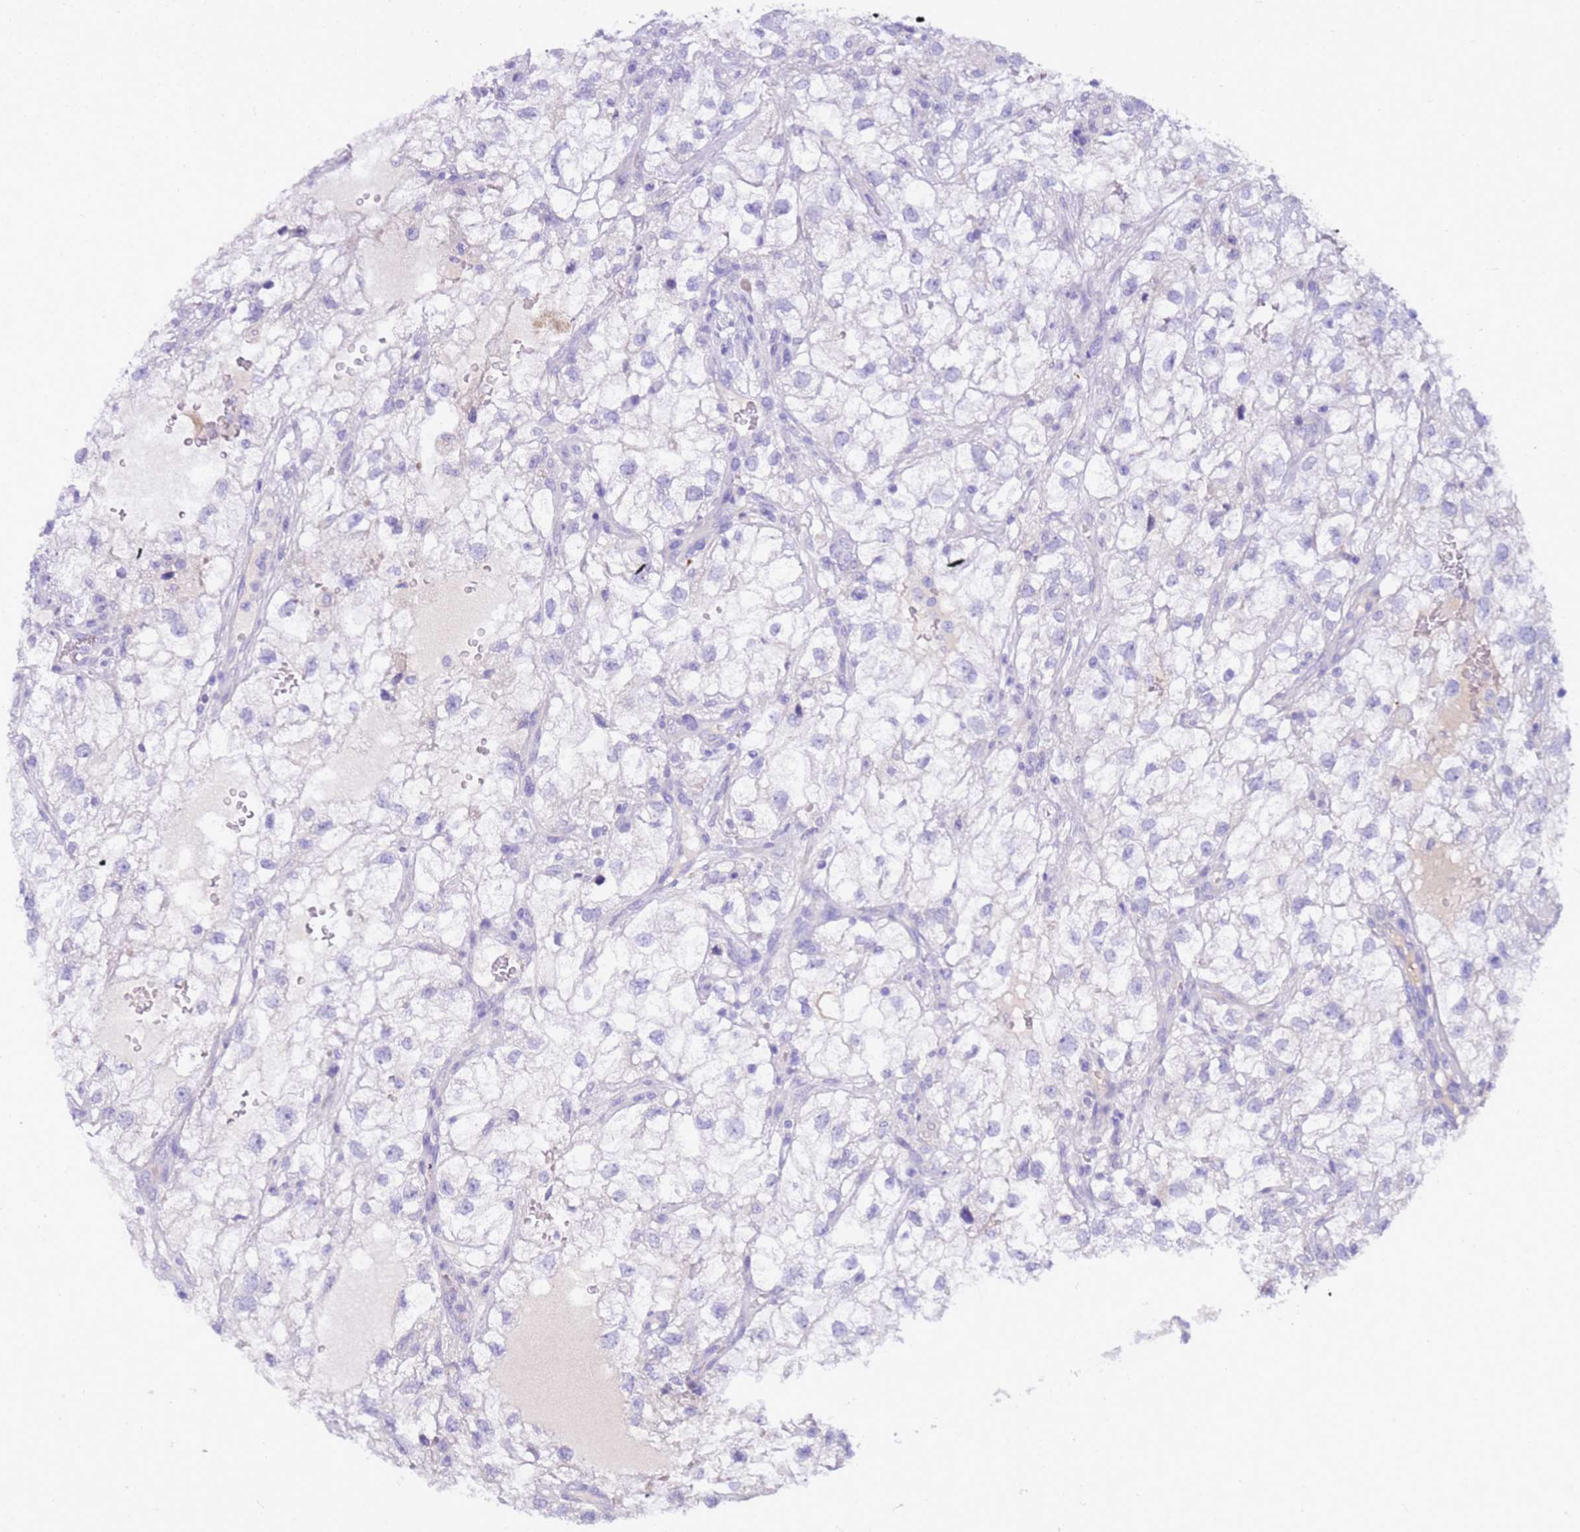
{"staining": {"intensity": "negative", "quantity": "none", "location": "none"}, "tissue": "renal cancer", "cell_type": "Tumor cells", "image_type": "cancer", "snomed": [{"axis": "morphology", "description": "Adenocarcinoma, NOS"}, {"axis": "topography", "description": "Kidney"}], "caption": "Immunohistochemistry of human renal adenocarcinoma reveals no expression in tumor cells.", "gene": "DCDC2B", "patient": {"sex": "male", "age": 59}}